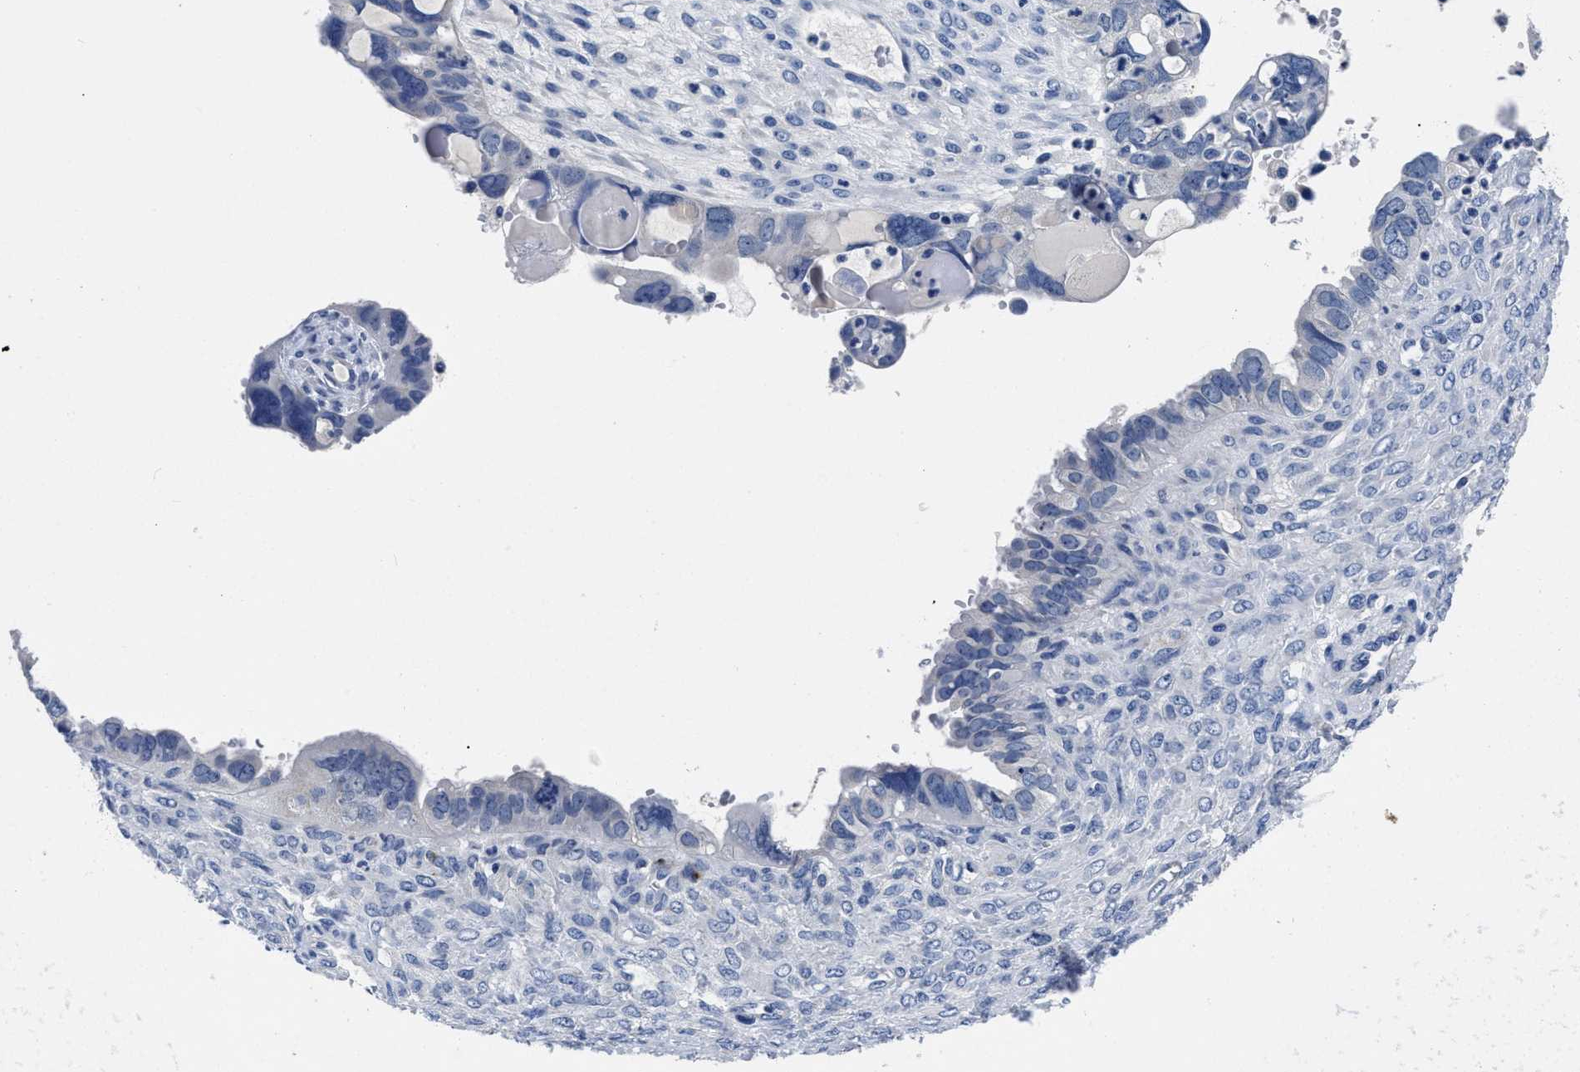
{"staining": {"intensity": "negative", "quantity": "none", "location": "none"}, "tissue": "ovarian cancer", "cell_type": "Tumor cells", "image_type": "cancer", "snomed": [{"axis": "morphology", "description": "Cystadenocarcinoma, serous, NOS"}, {"axis": "topography", "description": "Ovary"}], "caption": "There is no significant positivity in tumor cells of ovarian cancer (serous cystadenocarcinoma).", "gene": "SLC35F1", "patient": {"sex": "female", "age": 79}}